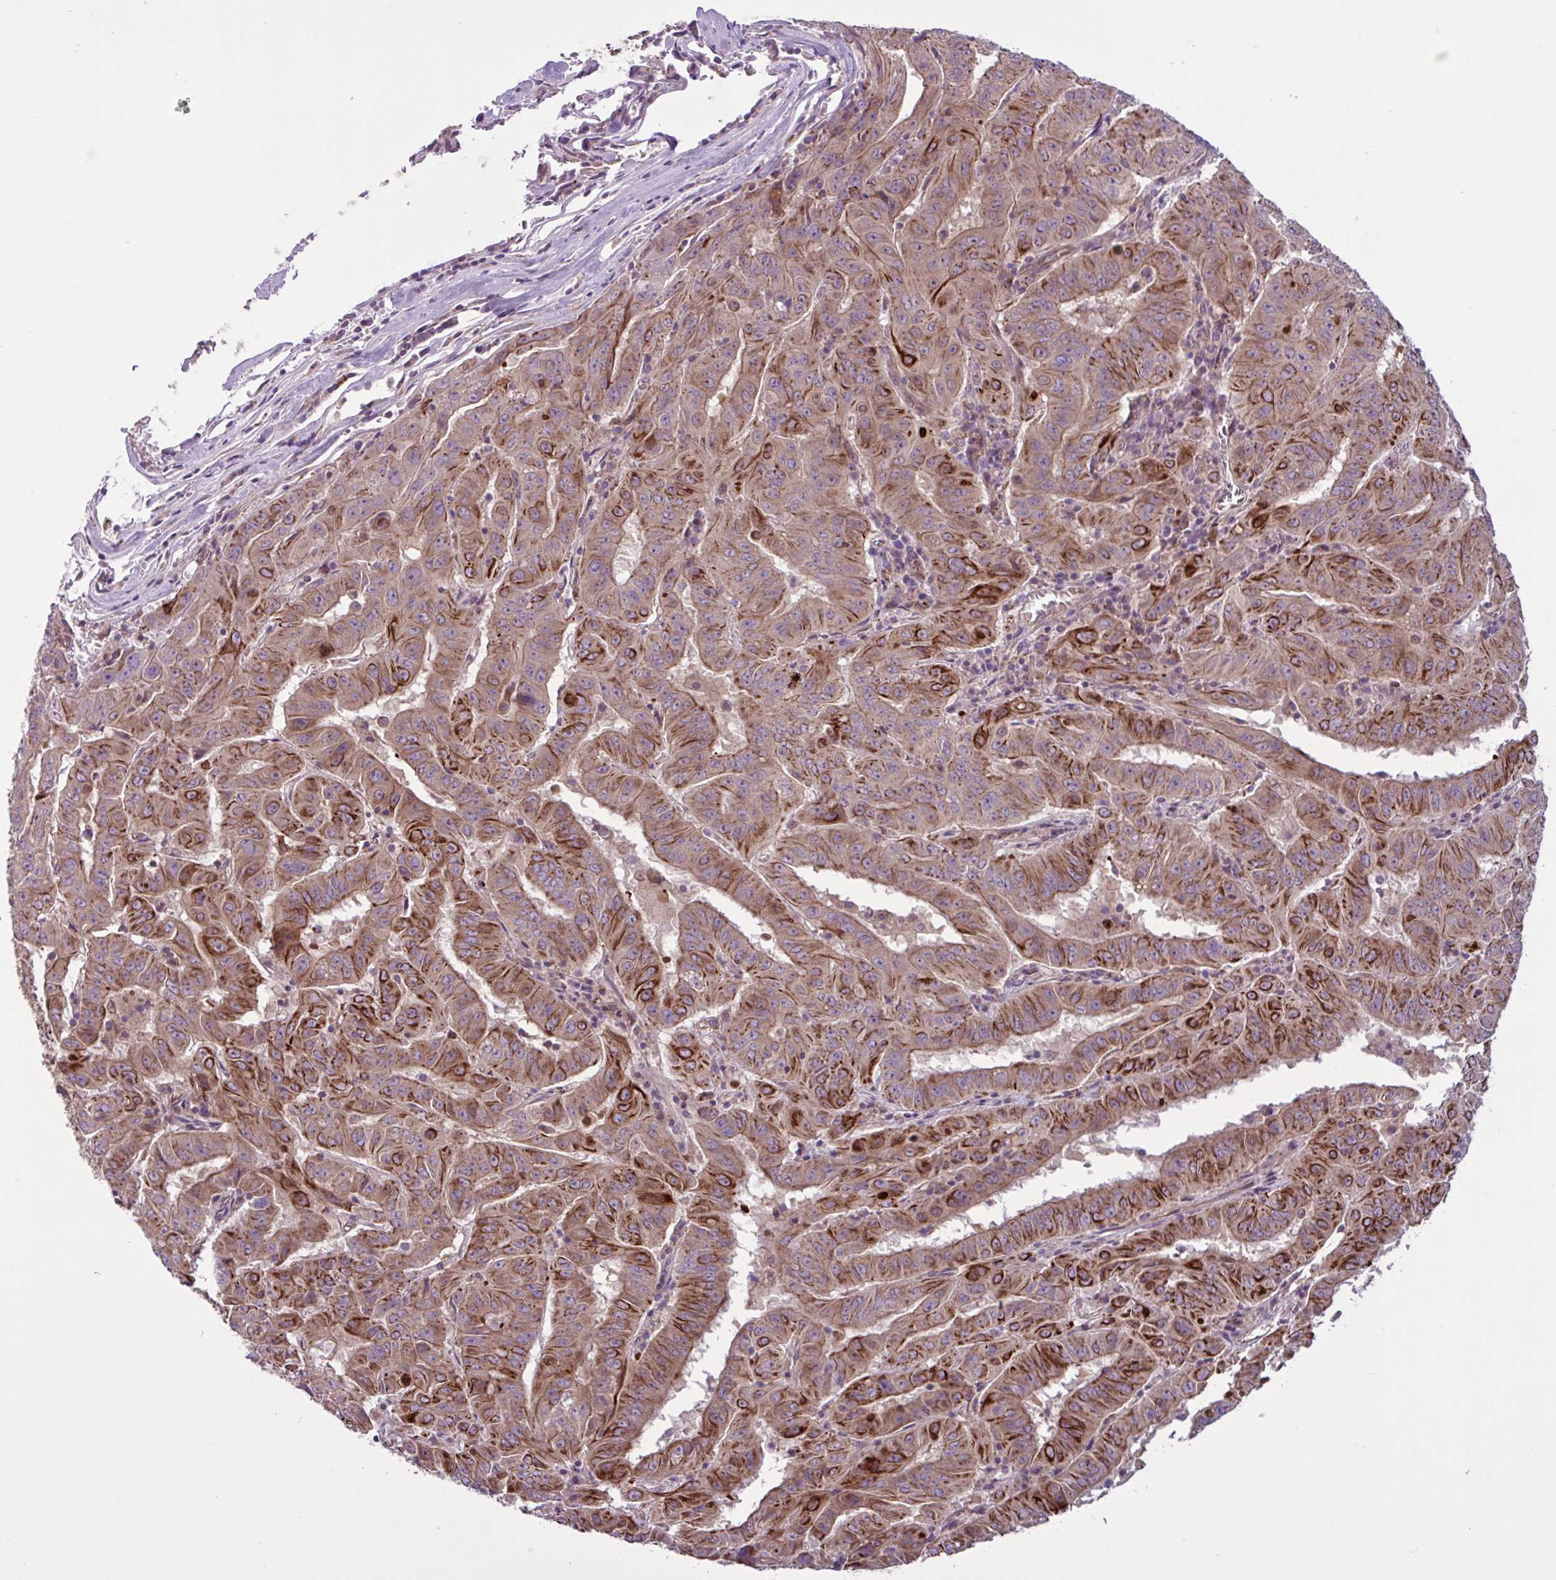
{"staining": {"intensity": "strong", "quantity": ">75%", "location": "cytoplasmic/membranous"}, "tissue": "pancreatic cancer", "cell_type": "Tumor cells", "image_type": "cancer", "snomed": [{"axis": "morphology", "description": "Adenocarcinoma, NOS"}, {"axis": "topography", "description": "Pancreas"}], "caption": "High-power microscopy captured an immunohistochemistry (IHC) image of pancreatic adenocarcinoma, revealing strong cytoplasmic/membranous staining in approximately >75% of tumor cells. The staining is performed using DAB (3,3'-diaminobenzidine) brown chromogen to label protein expression. The nuclei are counter-stained blue using hematoxylin.", "gene": "GLTP", "patient": {"sex": "male", "age": 63}}